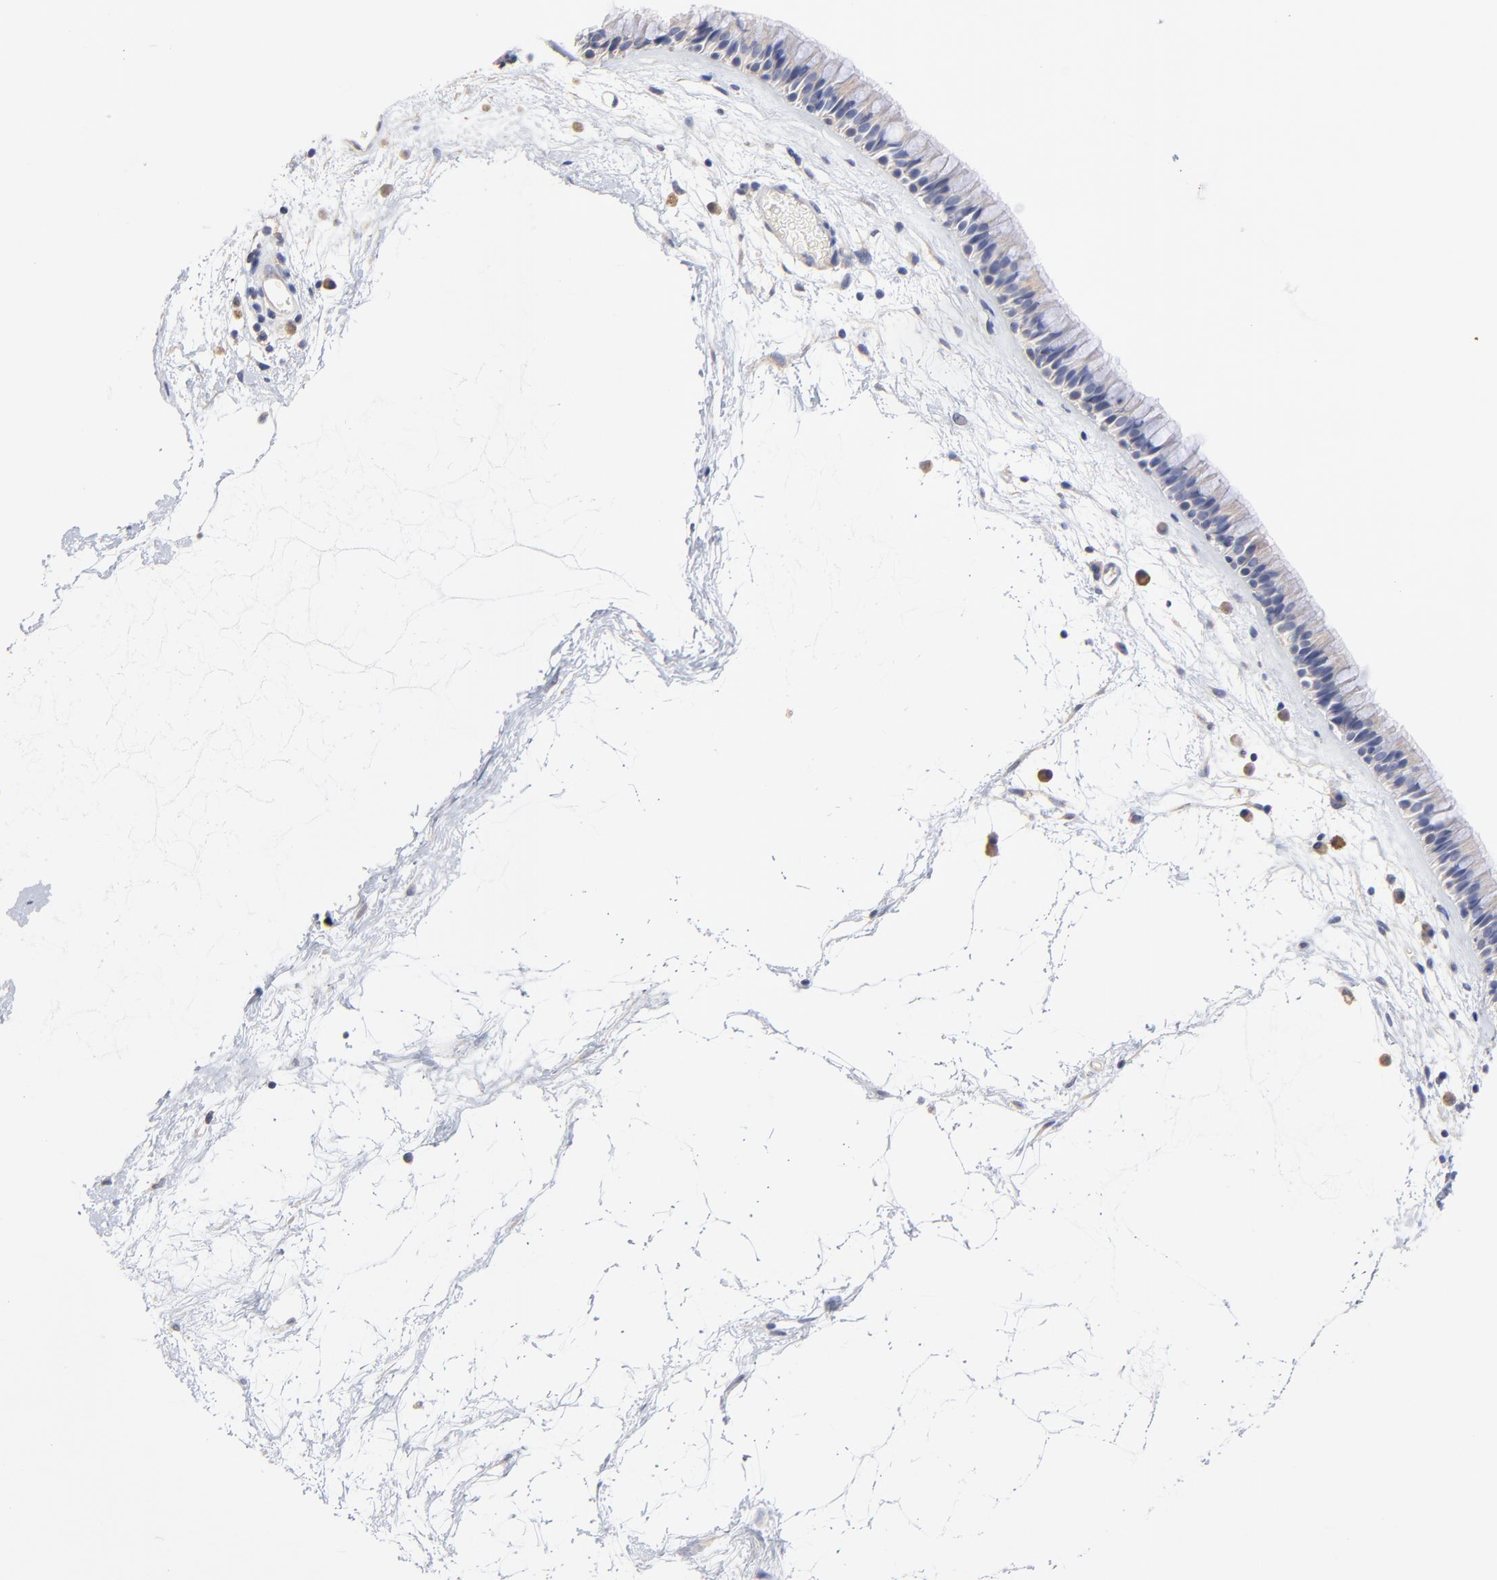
{"staining": {"intensity": "weak", "quantity": "25%-75%", "location": "cytoplasmic/membranous"}, "tissue": "nasopharynx", "cell_type": "Respiratory epithelial cells", "image_type": "normal", "snomed": [{"axis": "morphology", "description": "Normal tissue, NOS"}, {"axis": "morphology", "description": "Inflammation, NOS"}, {"axis": "topography", "description": "Nasopharynx"}], "caption": "Protein staining of unremarkable nasopharynx demonstrates weak cytoplasmic/membranous positivity in about 25%-75% of respiratory epithelial cells. The staining was performed using DAB (3,3'-diaminobenzidine), with brown indicating positive protein expression. Nuclei are stained blue with hematoxylin.", "gene": "TWNK", "patient": {"sex": "male", "age": 48}}